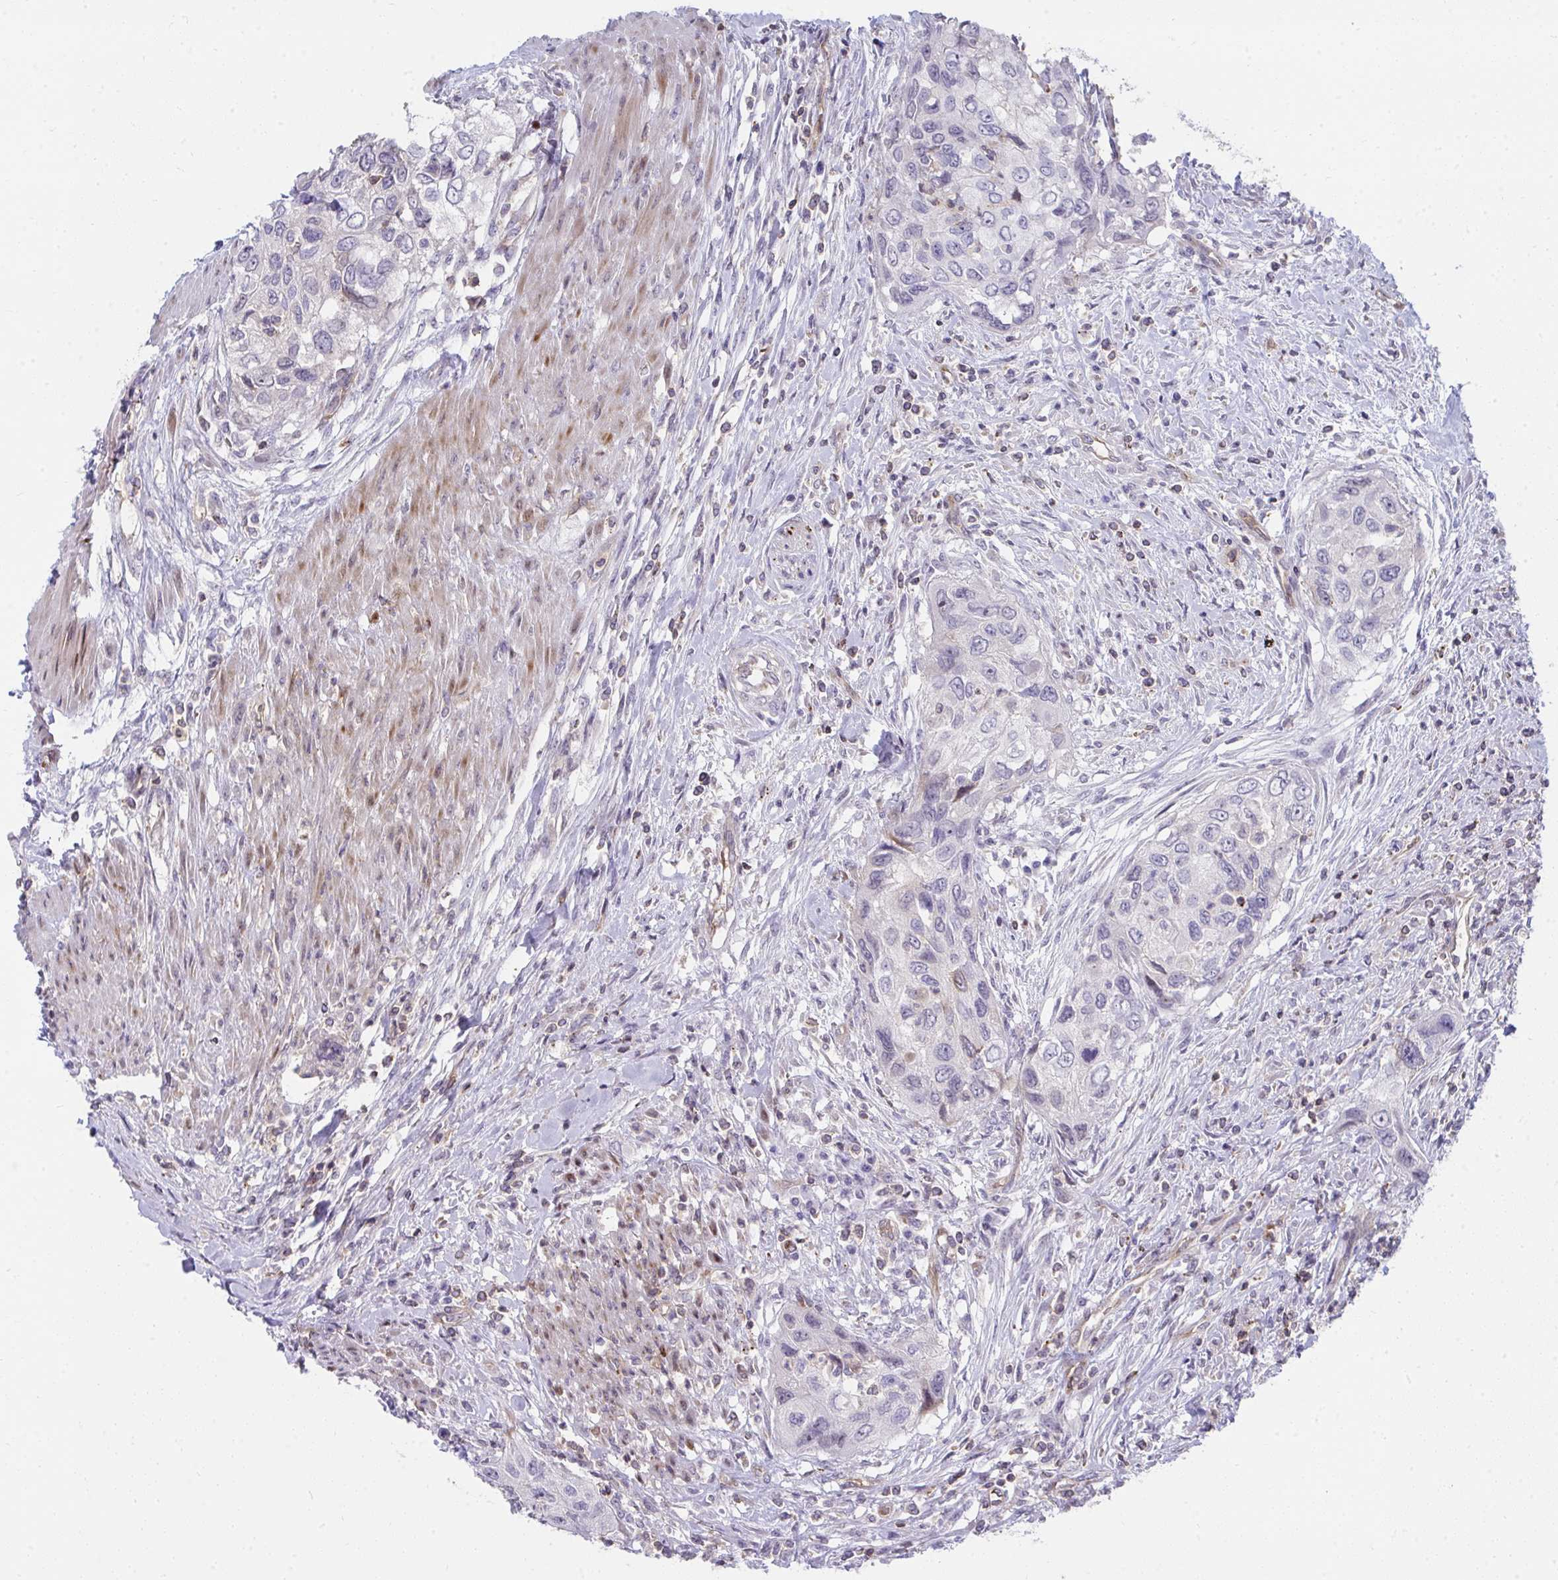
{"staining": {"intensity": "negative", "quantity": "none", "location": "none"}, "tissue": "urothelial cancer", "cell_type": "Tumor cells", "image_type": "cancer", "snomed": [{"axis": "morphology", "description": "Urothelial carcinoma, High grade"}, {"axis": "topography", "description": "Urinary bladder"}], "caption": "There is no significant expression in tumor cells of high-grade urothelial carcinoma. (DAB immunohistochemistry (IHC) with hematoxylin counter stain).", "gene": "FOXN3", "patient": {"sex": "female", "age": 60}}